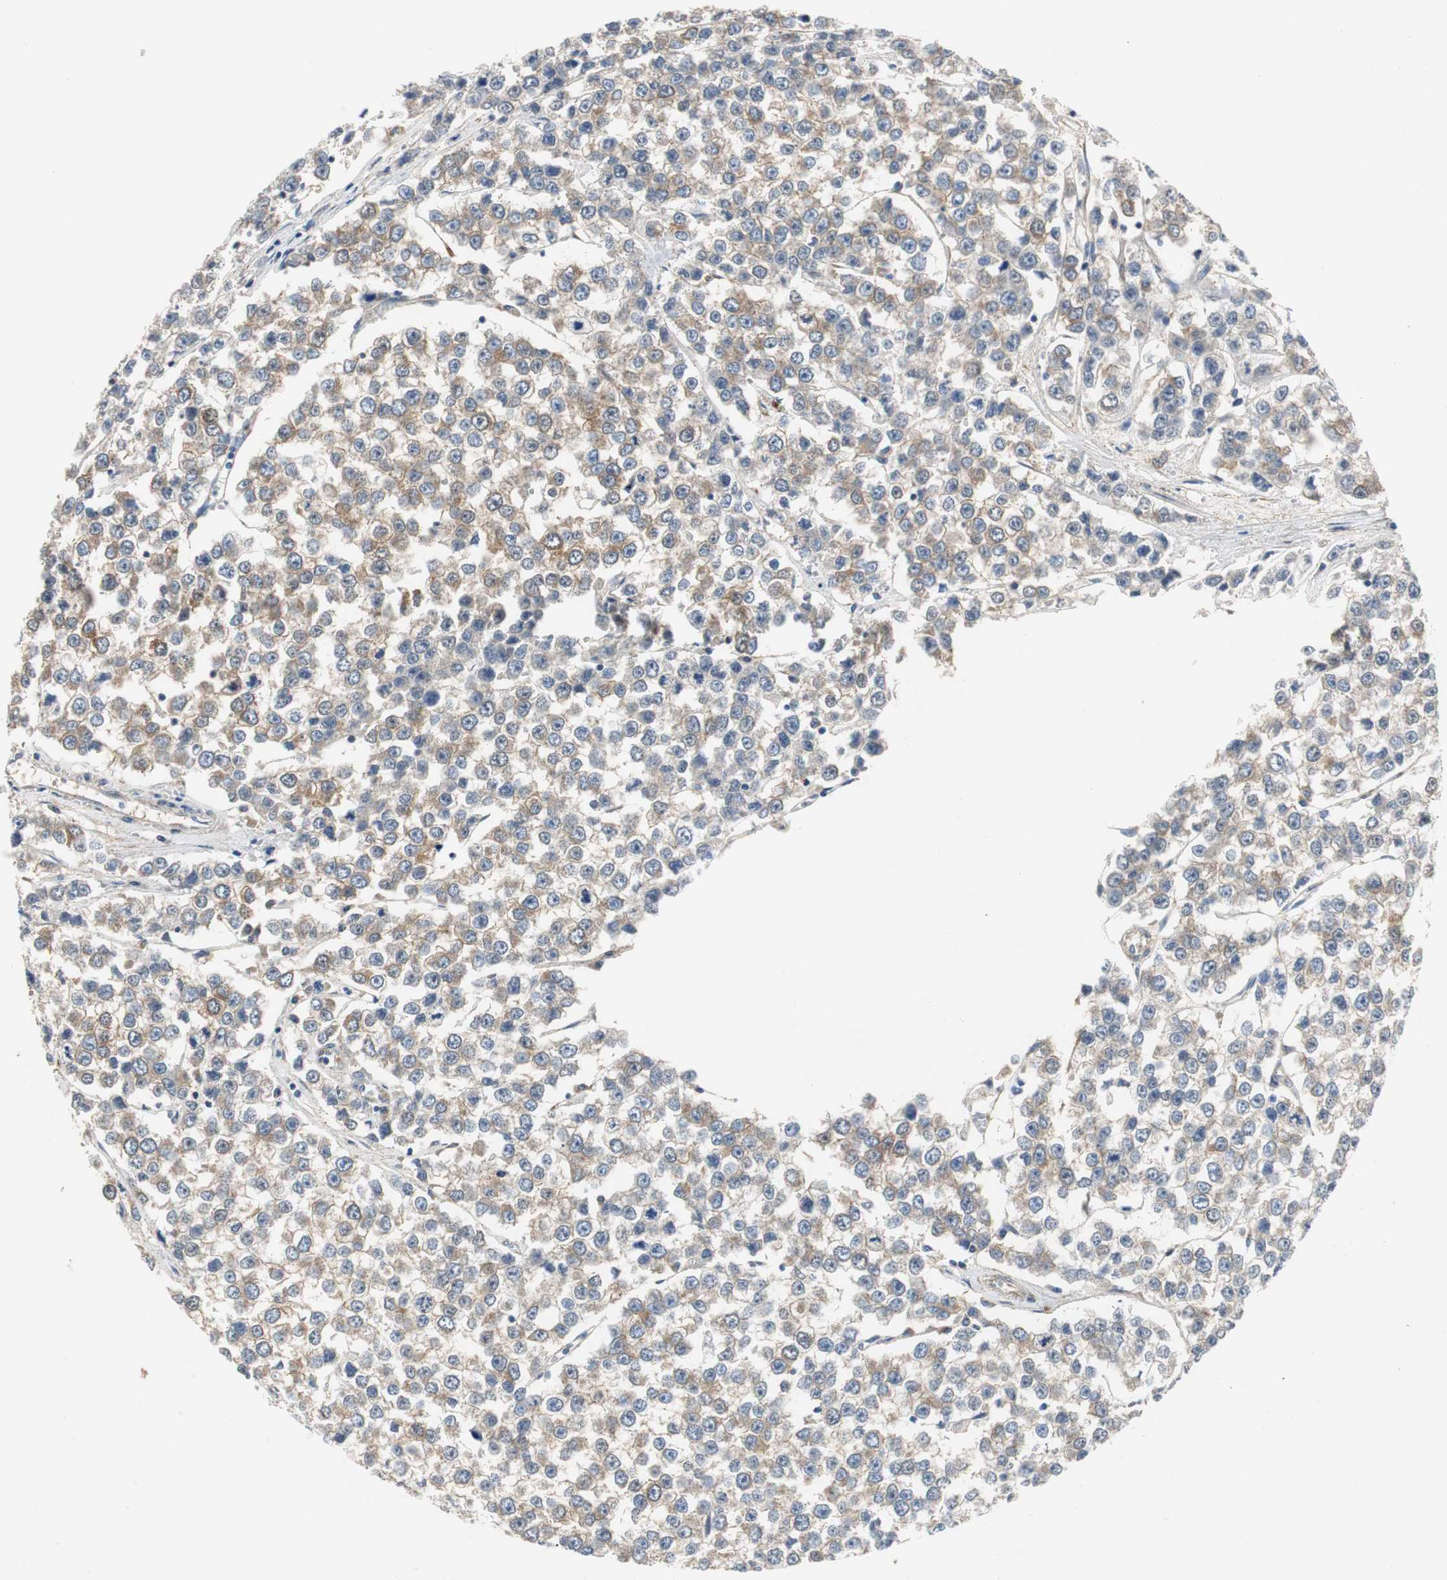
{"staining": {"intensity": "moderate", "quantity": ">75%", "location": "cytoplasmic/membranous"}, "tissue": "testis cancer", "cell_type": "Tumor cells", "image_type": "cancer", "snomed": [{"axis": "morphology", "description": "Seminoma, NOS"}, {"axis": "morphology", "description": "Carcinoma, Embryonal, NOS"}, {"axis": "topography", "description": "Testis"}], "caption": "A brown stain shows moderate cytoplasmic/membranous positivity of a protein in embryonal carcinoma (testis) tumor cells.", "gene": "ISCU", "patient": {"sex": "male", "age": 52}}